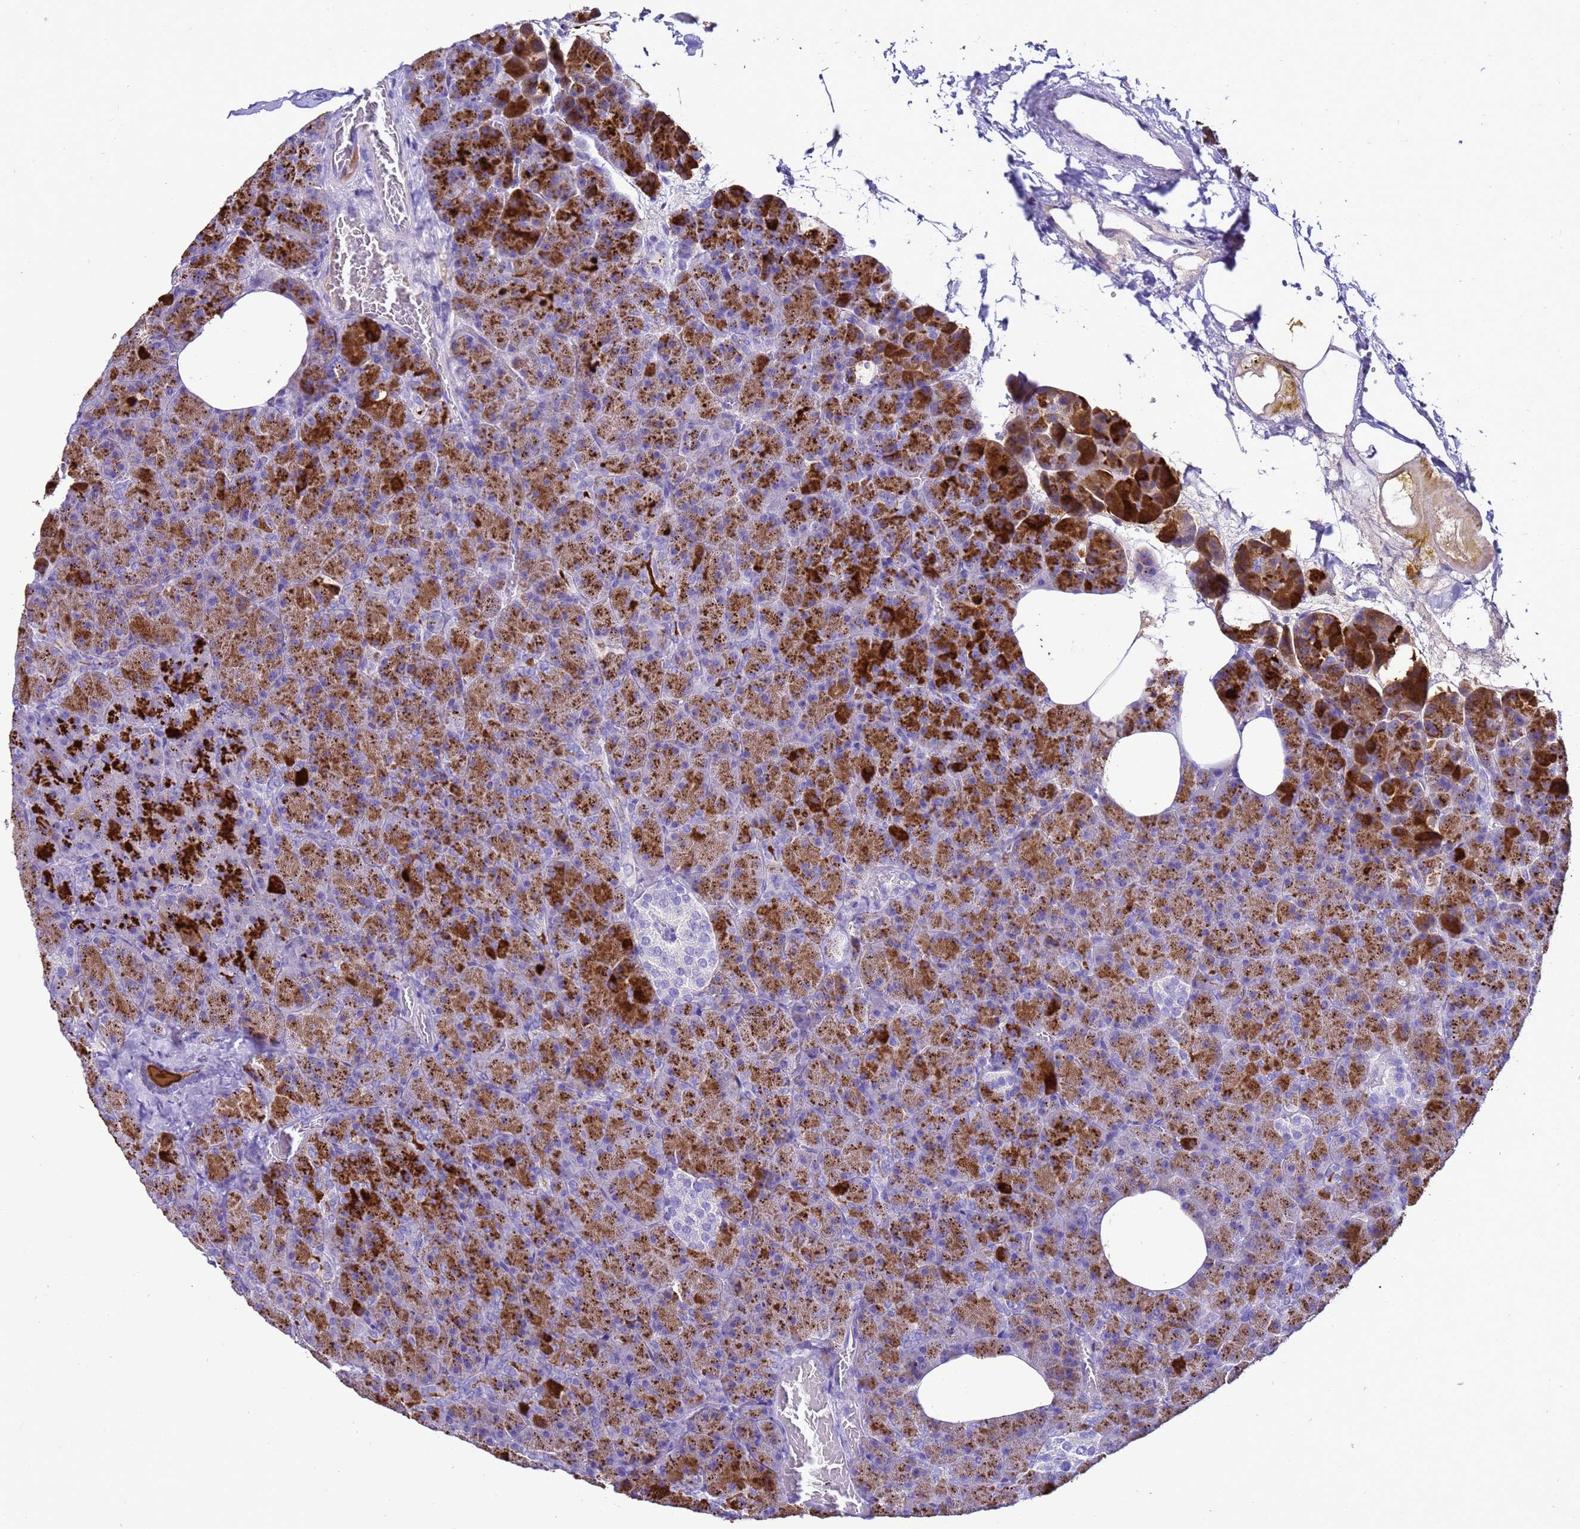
{"staining": {"intensity": "strong", "quantity": ">75%", "location": "cytoplasmic/membranous"}, "tissue": "pancreas", "cell_type": "Exocrine glandular cells", "image_type": "normal", "snomed": [{"axis": "morphology", "description": "Normal tissue, NOS"}, {"axis": "morphology", "description": "Carcinoid, malignant, NOS"}, {"axis": "topography", "description": "Pancreas"}], "caption": "Human pancreas stained for a protein (brown) reveals strong cytoplasmic/membranous positive staining in about >75% of exocrine glandular cells.", "gene": "BEST2", "patient": {"sex": "female", "age": 35}}